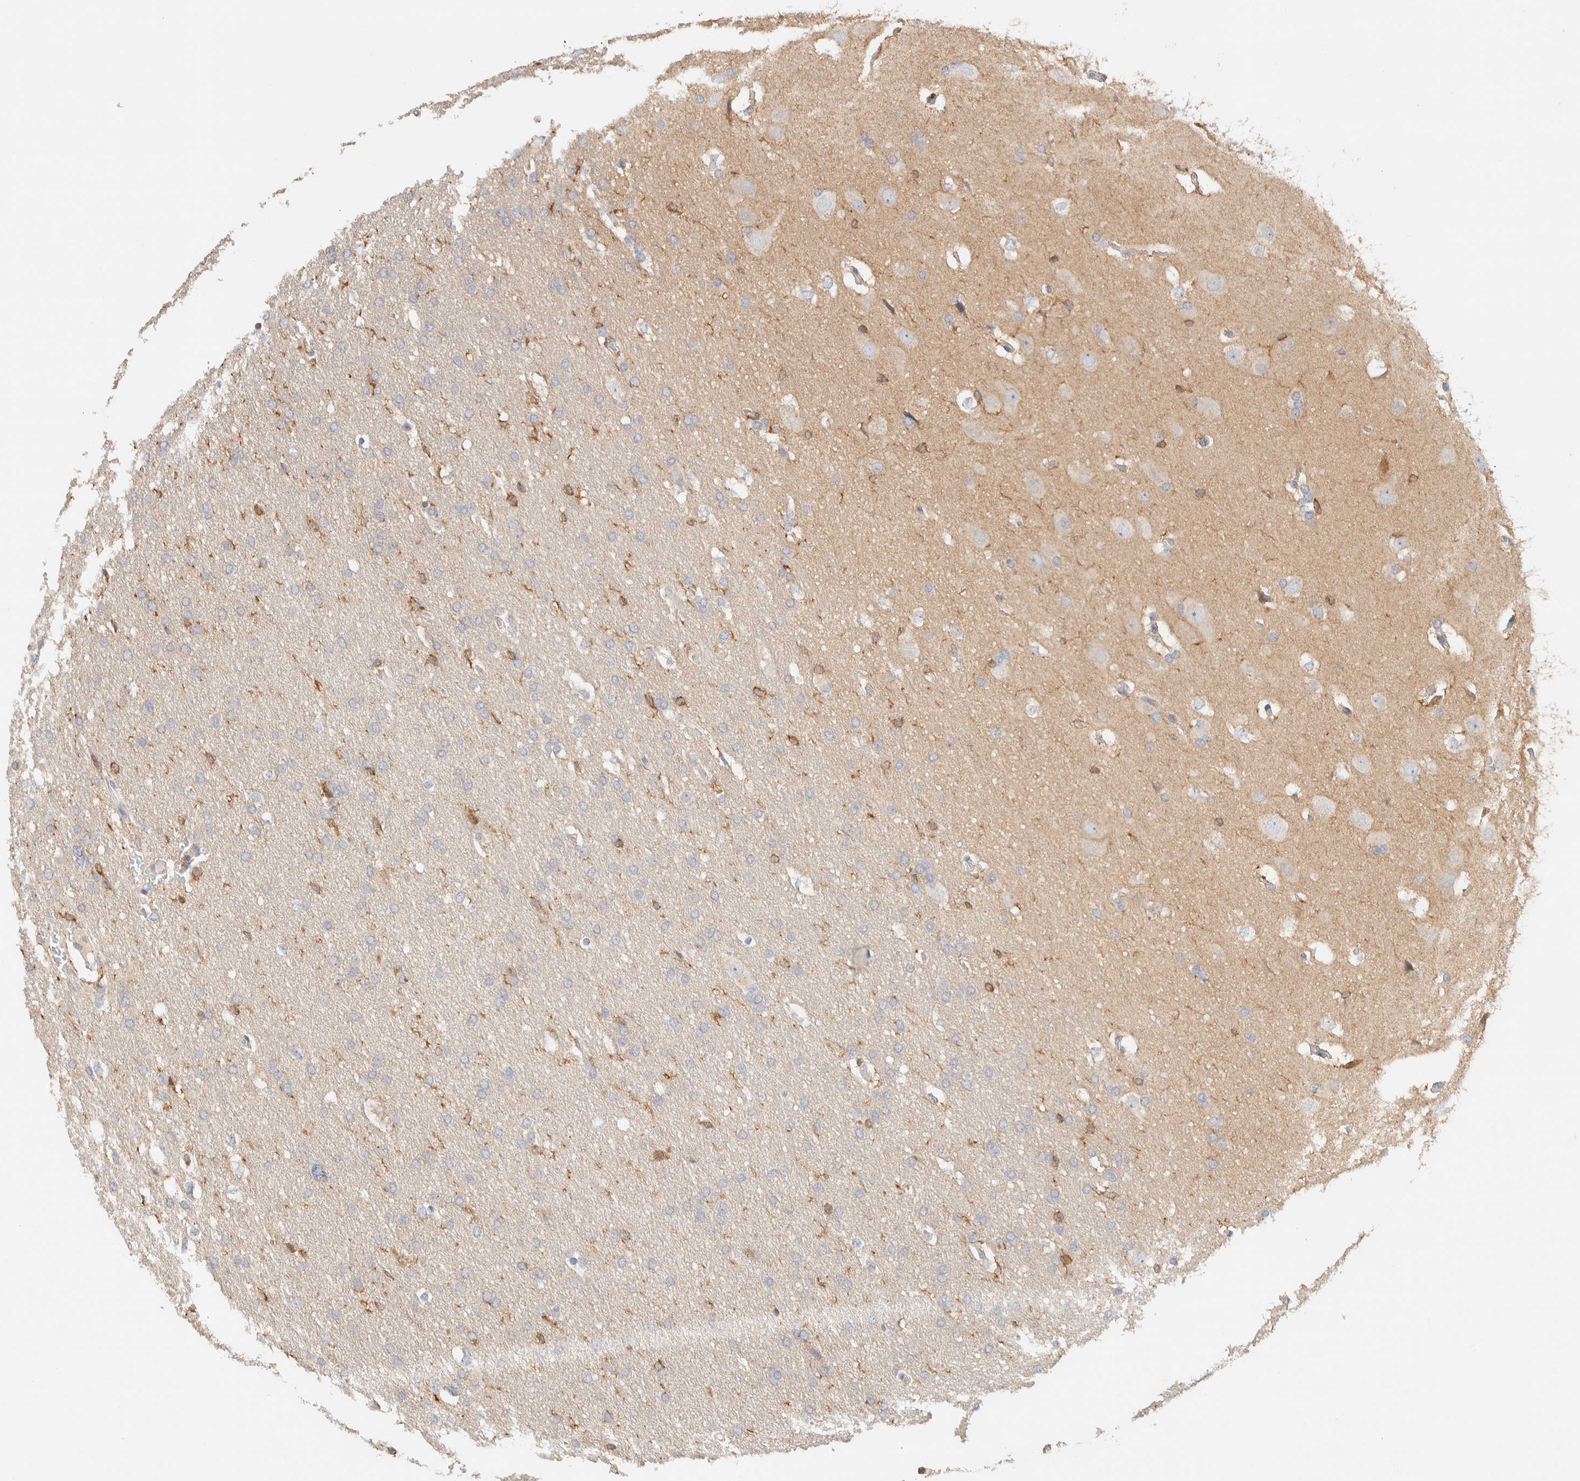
{"staining": {"intensity": "negative", "quantity": "none", "location": "none"}, "tissue": "glioma", "cell_type": "Tumor cells", "image_type": "cancer", "snomed": [{"axis": "morphology", "description": "Glioma, malignant, Low grade"}, {"axis": "topography", "description": "Brain"}], "caption": "An immunohistochemistry (IHC) micrograph of glioma is shown. There is no staining in tumor cells of glioma. (Stains: DAB (3,3'-diaminobenzidine) immunohistochemistry (IHC) with hematoxylin counter stain, Microscopy: brightfield microscopy at high magnification).", "gene": "RUNDC1", "patient": {"sex": "female", "age": 37}}